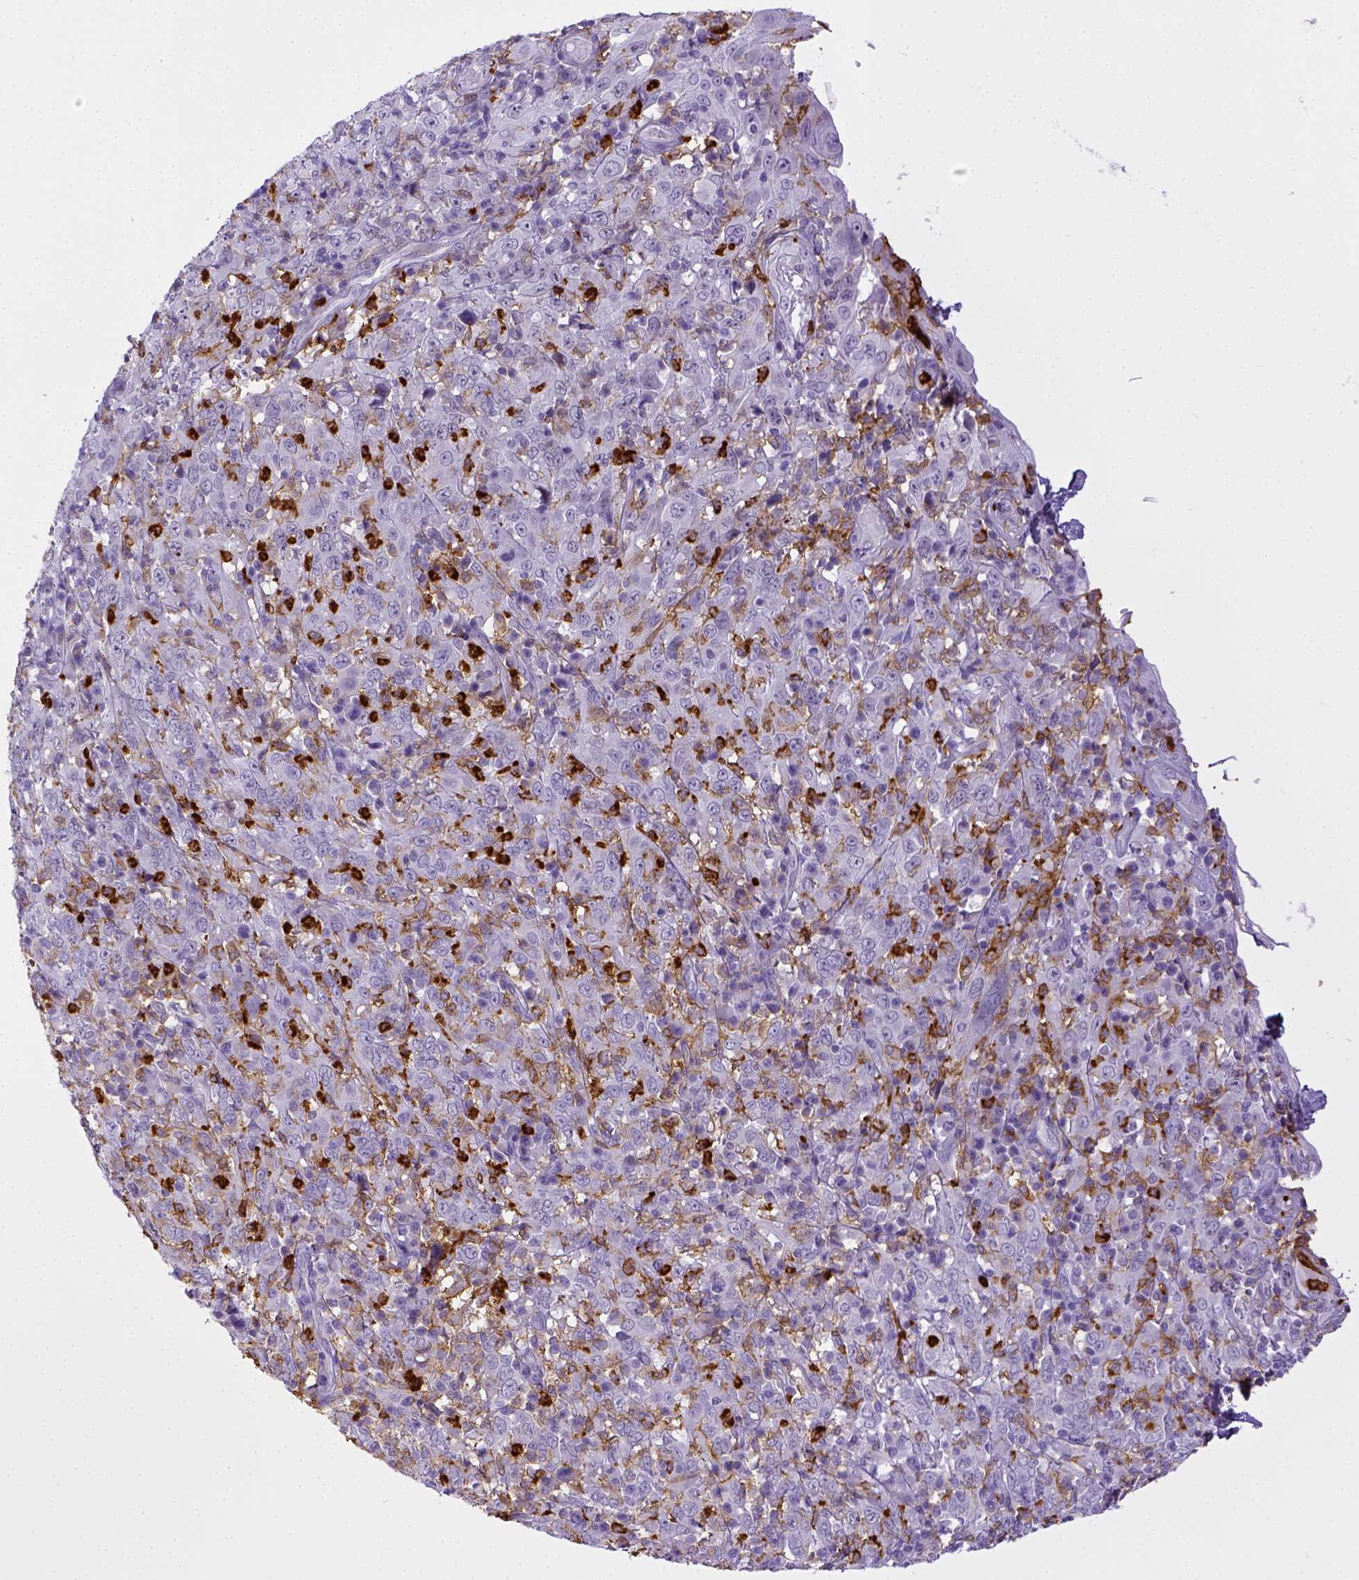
{"staining": {"intensity": "negative", "quantity": "none", "location": "none"}, "tissue": "cervical cancer", "cell_type": "Tumor cells", "image_type": "cancer", "snomed": [{"axis": "morphology", "description": "Squamous cell carcinoma, NOS"}, {"axis": "topography", "description": "Cervix"}], "caption": "IHC micrograph of neoplastic tissue: human cervical squamous cell carcinoma stained with DAB demonstrates no significant protein expression in tumor cells.", "gene": "ITGAM", "patient": {"sex": "female", "age": 46}}